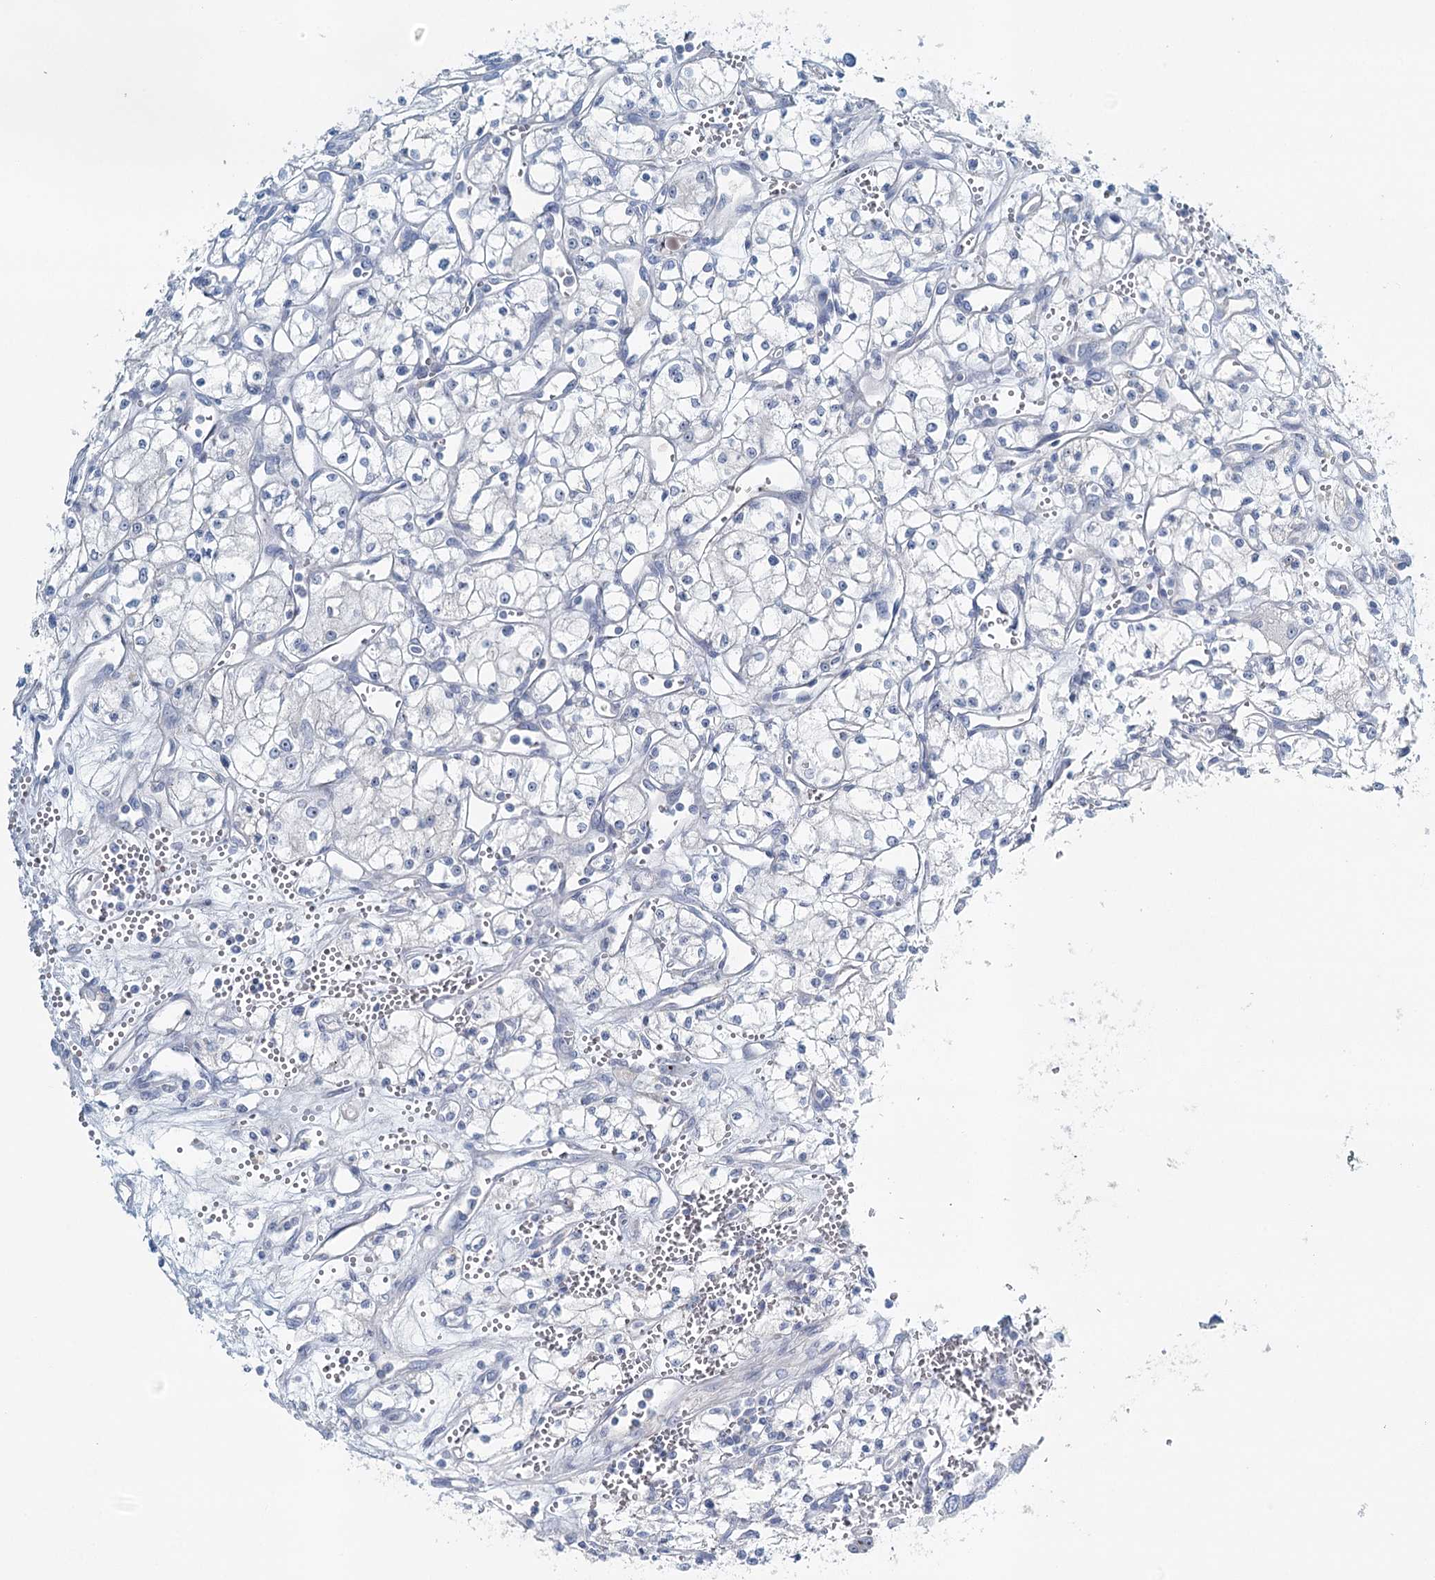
{"staining": {"intensity": "negative", "quantity": "none", "location": "none"}, "tissue": "renal cancer", "cell_type": "Tumor cells", "image_type": "cancer", "snomed": [{"axis": "morphology", "description": "Adenocarcinoma, NOS"}, {"axis": "topography", "description": "Kidney"}], "caption": "A photomicrograph of human renal adenocarcinoma is negative for staining in tumor cells.", "gene": "RBM43", "patient": {"sex": "male", "age": 59}}